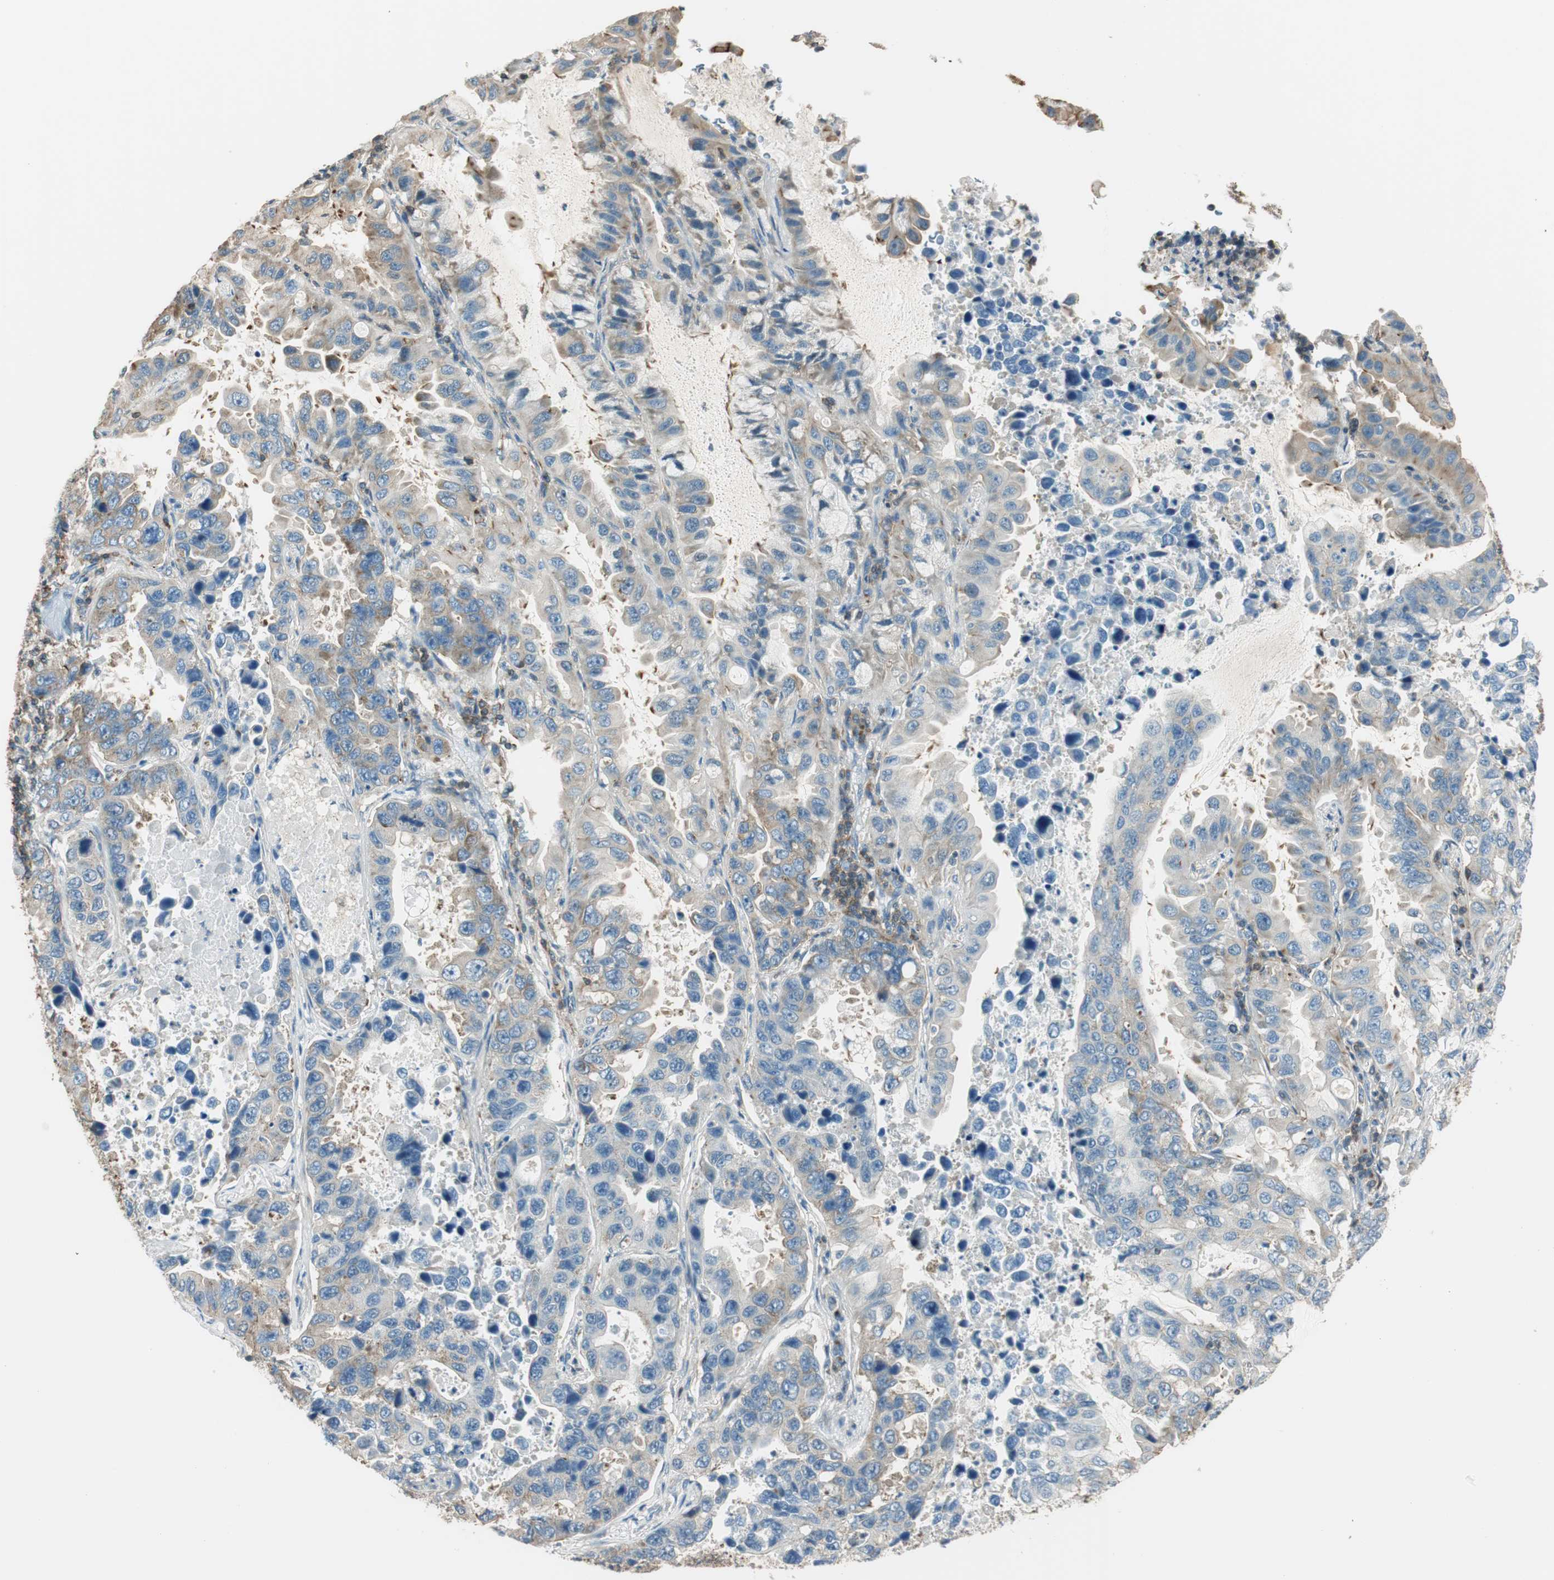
{"staining": {"intensity": "weak", "quantity": "25%-75%", "location": "cytoplasmic/membranous"}, "tissue": "lung cancer", "cell_type": "Tumor cells", "image_type": "cancer", "snomed": [{"axis": "morphology", "description": "Adenocarcinoma, NOS"}, {"axis": "topography", "description": "Lung"}], "caption": "Lung cancer (adenocarcinoma) stained for a protein (brown) displays weak cytoplasmic/membranous positive staining in about 25%-75% of tumor cells.", "gene": "PI4K2B", "patient": {"sex": "male", "age": 64}}